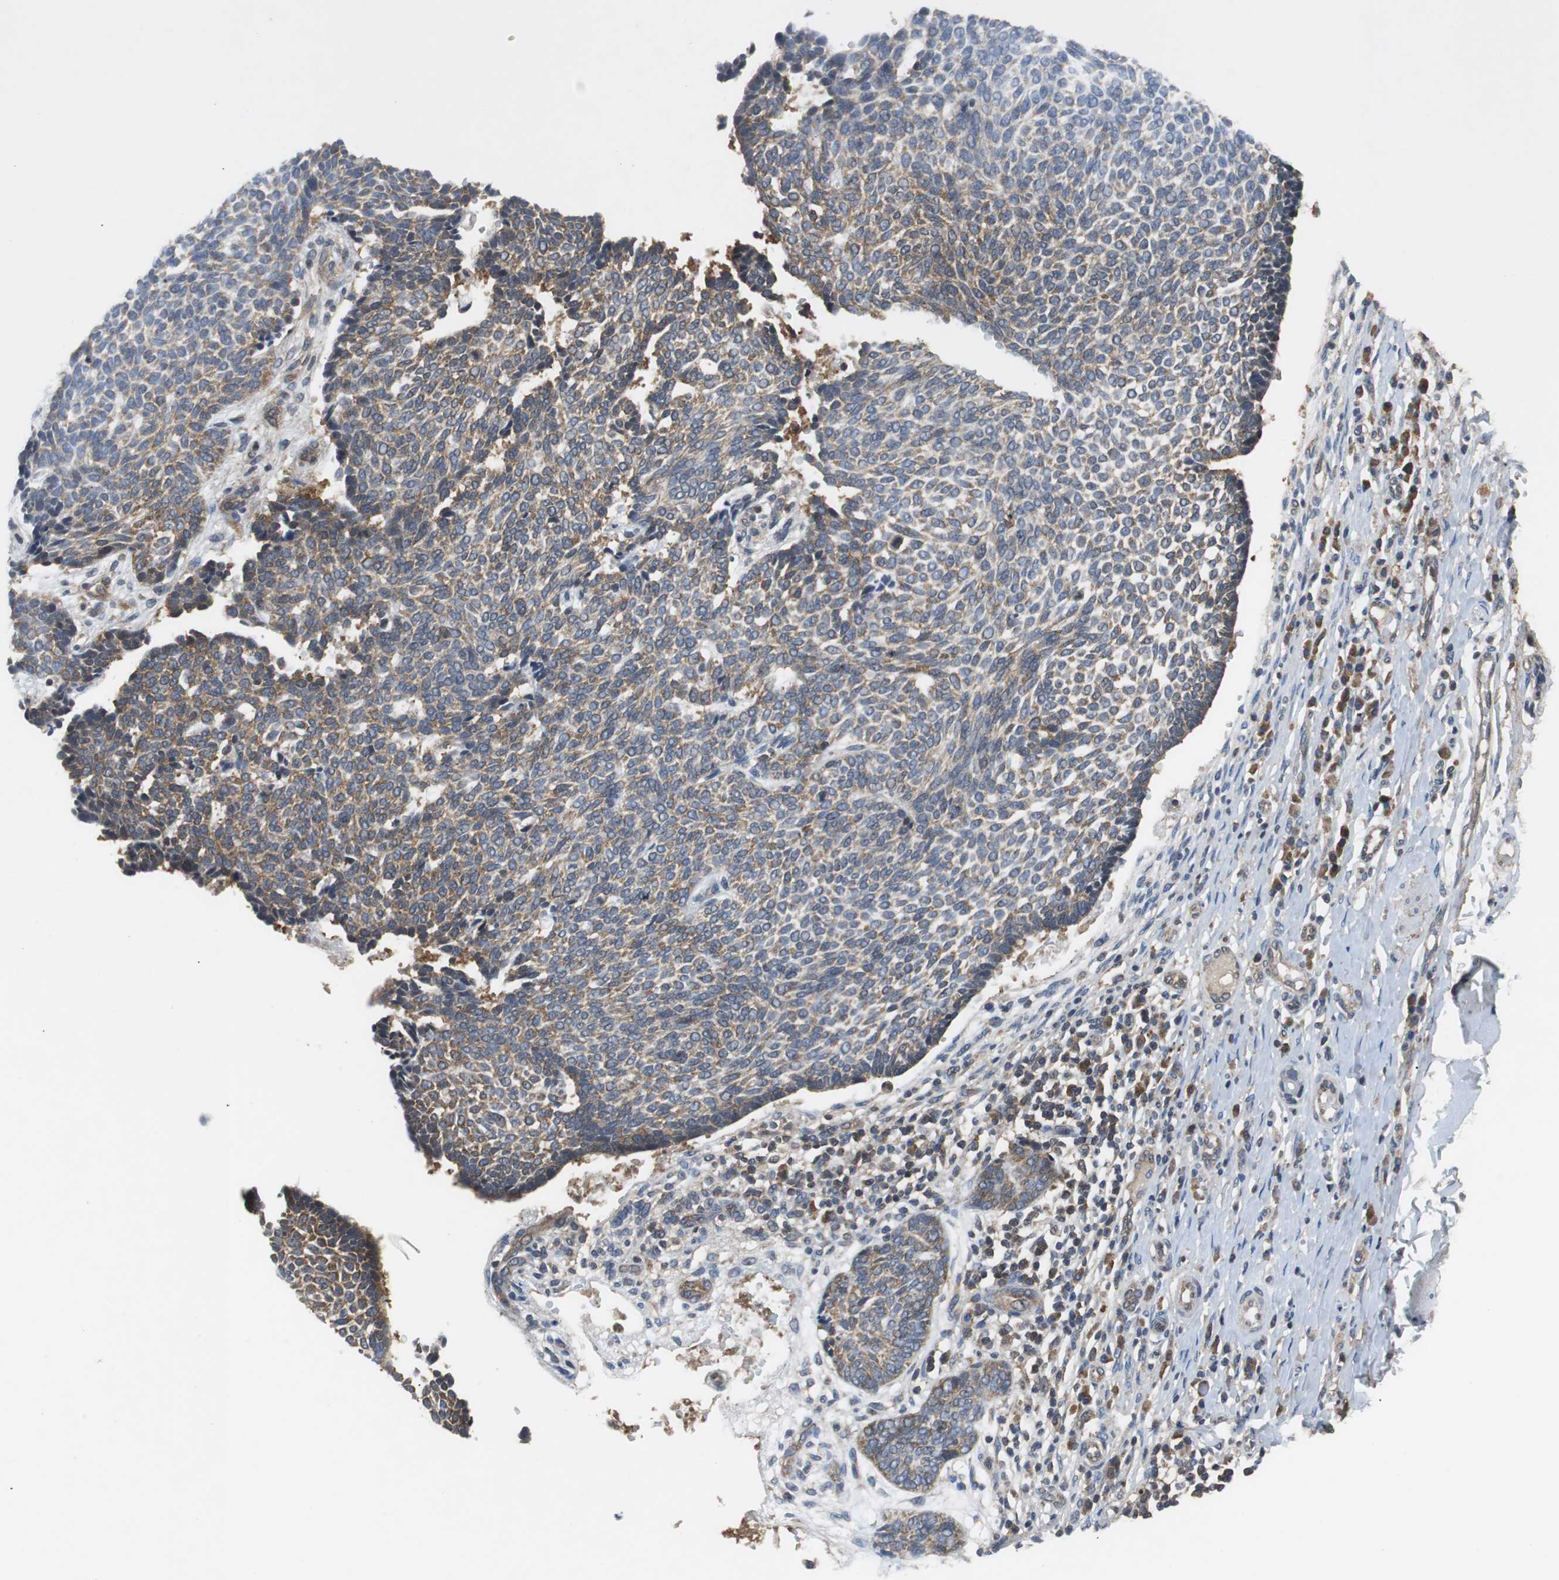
{"staining": {"intensity": "moderate", "quantity": "25%-75%", "location": "cytoplasmic/membranous"}, "tissue": "skin cancer", "cell_type": "Tumor cells", "image_type": "cancer", "snomed": [{"axis": "morphology", "description": "Normal tissue, NOS"}, {"axis": "morphology", "description": "Basal cell carcinoma"}, {"axis": "topography", "description": "Skin"}], "caption": "A brown stain labels moderate cytoplasmic/membranous expression of a protein in human skin cancer (basal cell carcinoma) tumor cells.", "gene": "VBP1", "patient": {"sex": "male", "age": 87}}